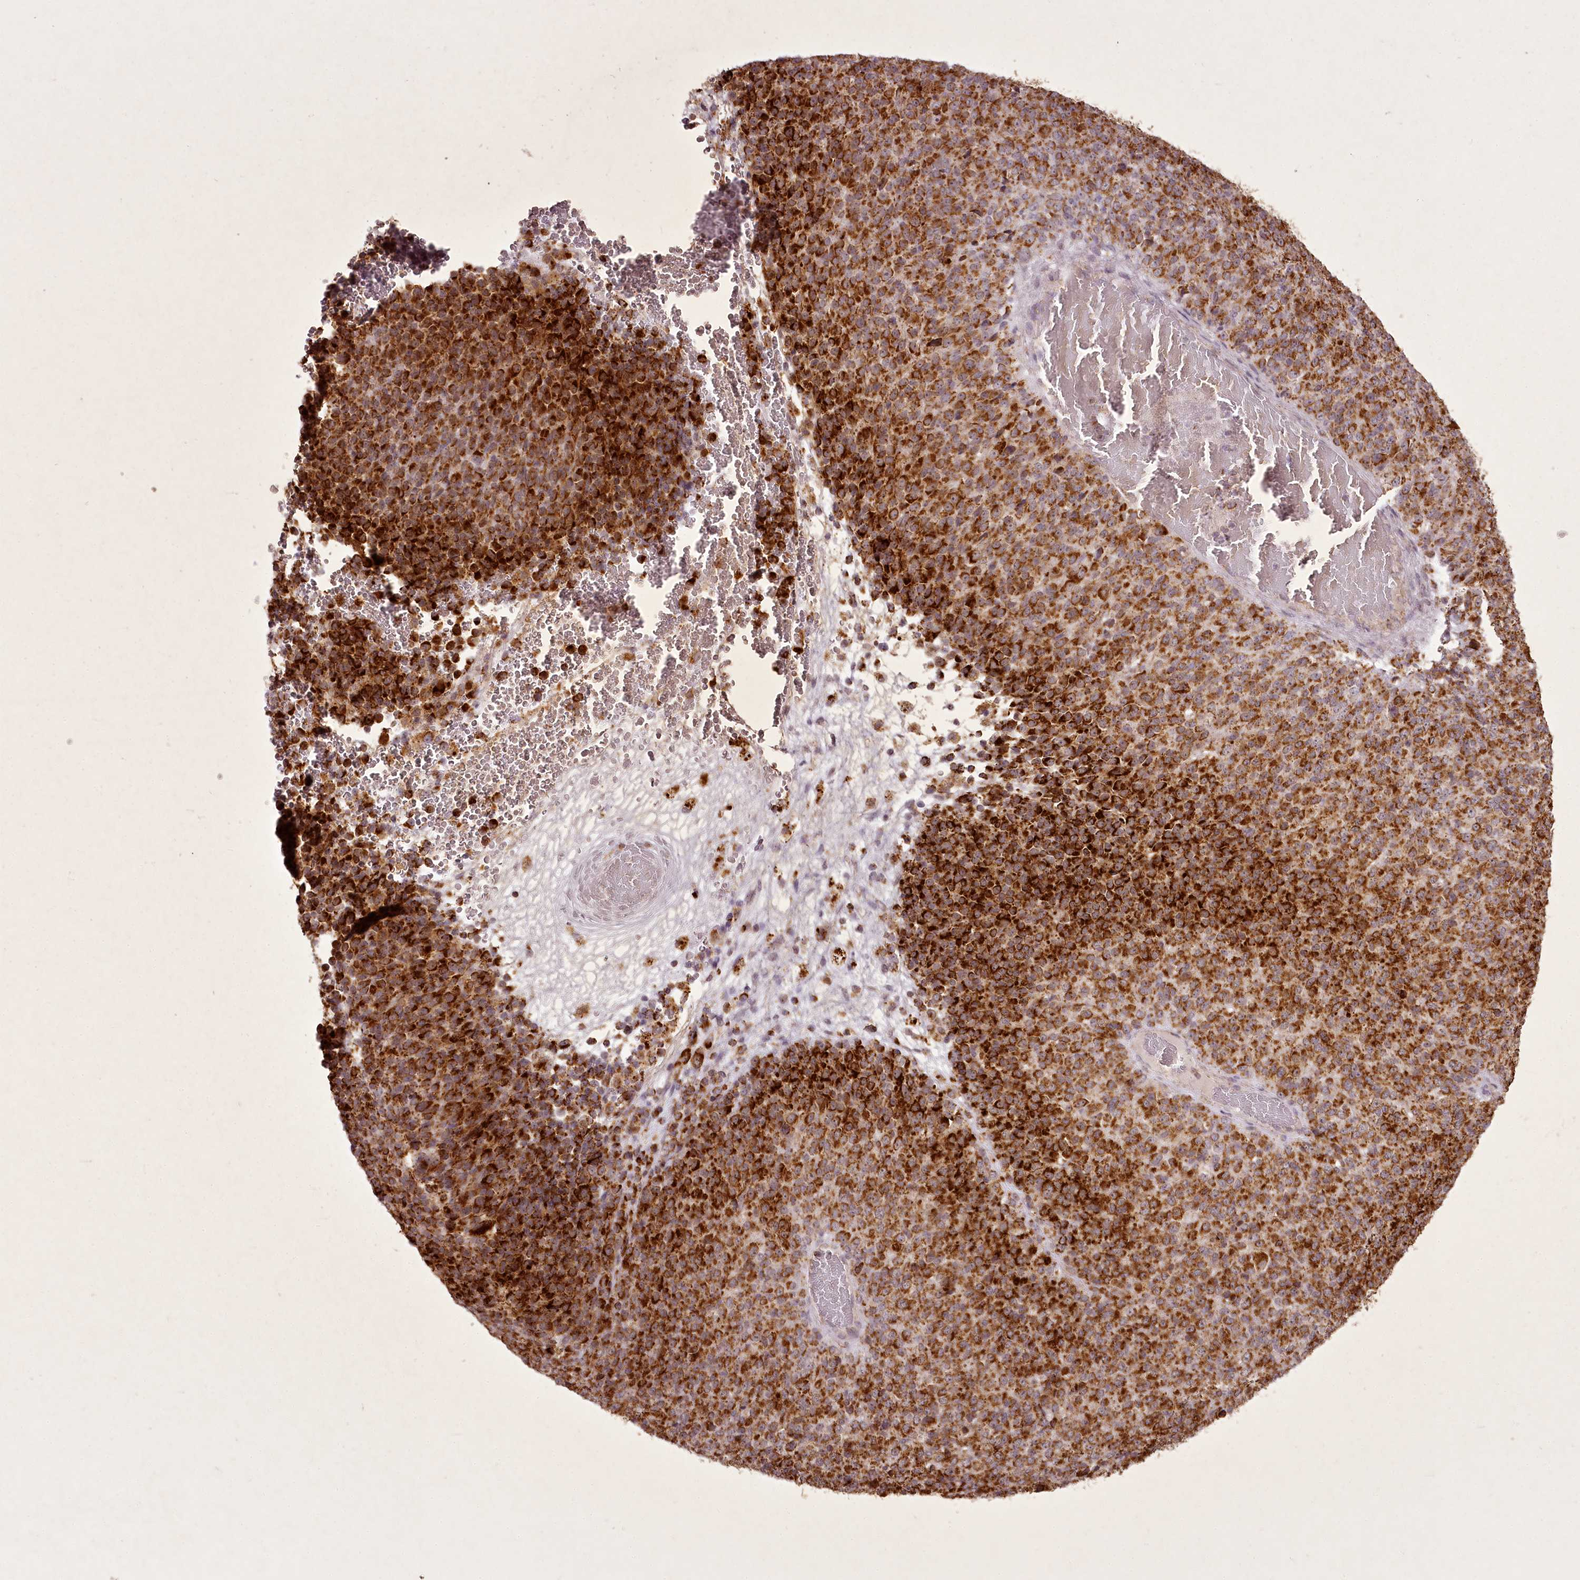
{"staining": {"intensity": "strong", "quantity": ">75%", "location": "cytoplasmic/membranous"}, "tissue": "melanoma", "cell_type": "Tumor cells", "image_type": "cancer", "snomed": [{"axis": "morphology", "description": "Malignant melanoma, Metastatic site"}, {"axis": "topography", "description": "Brain"}], "caption": "Immunohistochemical staining of human melanoma exhibits high levels of strong cytoplasmic/membranous protein positivity in about >75% of tumor cells. The staining is performed using DAB (3,3'-diaminobenzidine) brown chromogen to label protein expression. The nuclei are counter-stained blue using hematoxylin.", "gene": "CHCHD2", "patient": {"sex": "female", "age": 56}}